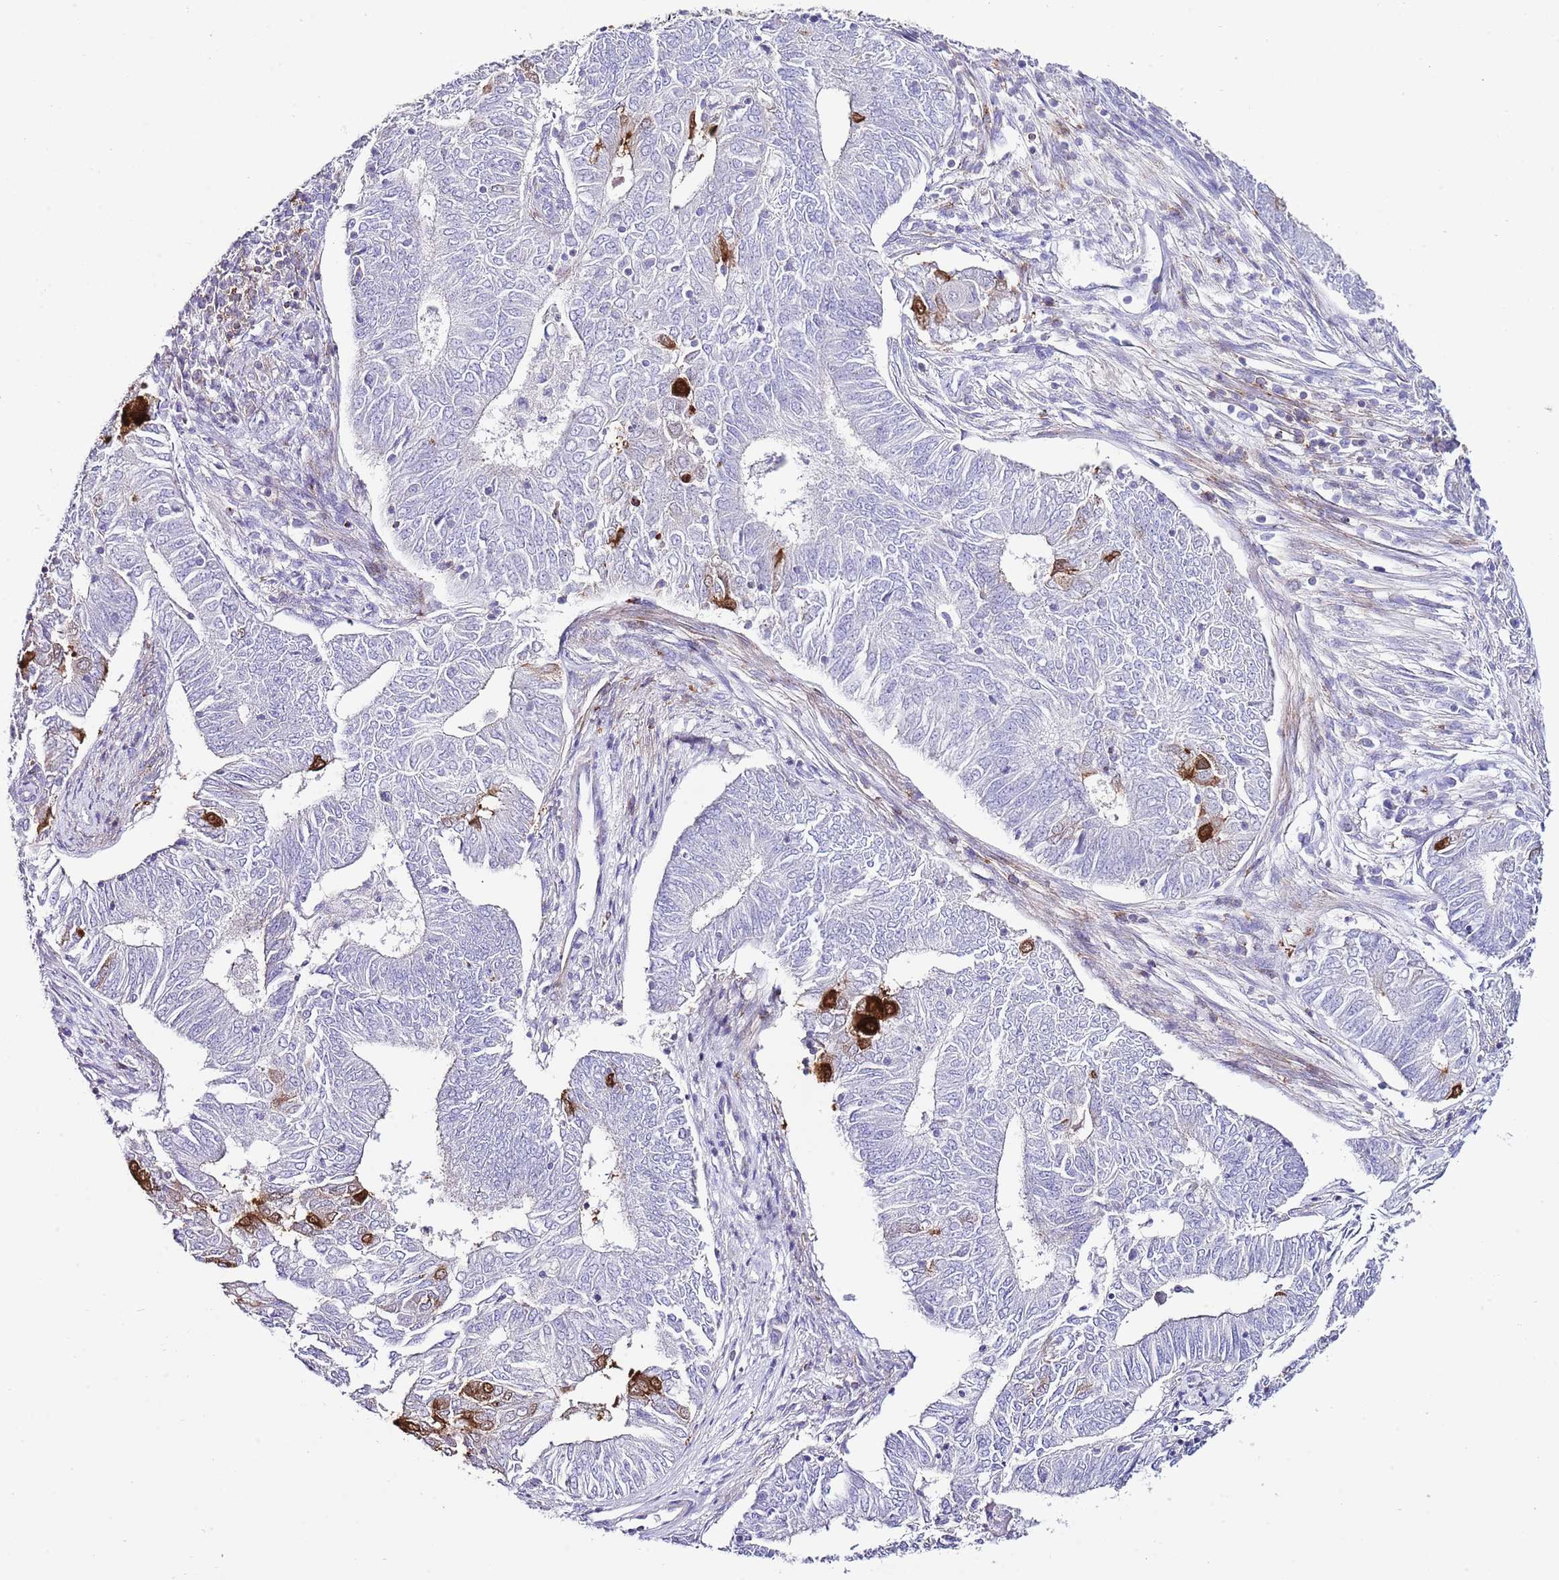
{"staining": {"intensity": "strong", "quantity": "<25%", "location": "cytoplasmic/membranous,nuclear"}, "tissue": "endometrial cancer", "cell_type": "Tumor cells", "image_type": "cancer", "snomed": [{"axis": "morphology", "description": "Adenocarcinoma, NOS"}, {"axis": "topography", "description": "Endometrium"}], "caption": "Brown immunohistochemical staining in endometrial cancer (adenocarcinoma) exhibits strong cytoplasmic/membranous and nuclear staining in about <25% of tumor cells.", "gene": "ALDH3A1", "patient": {"sex": "female", "age": 62}}